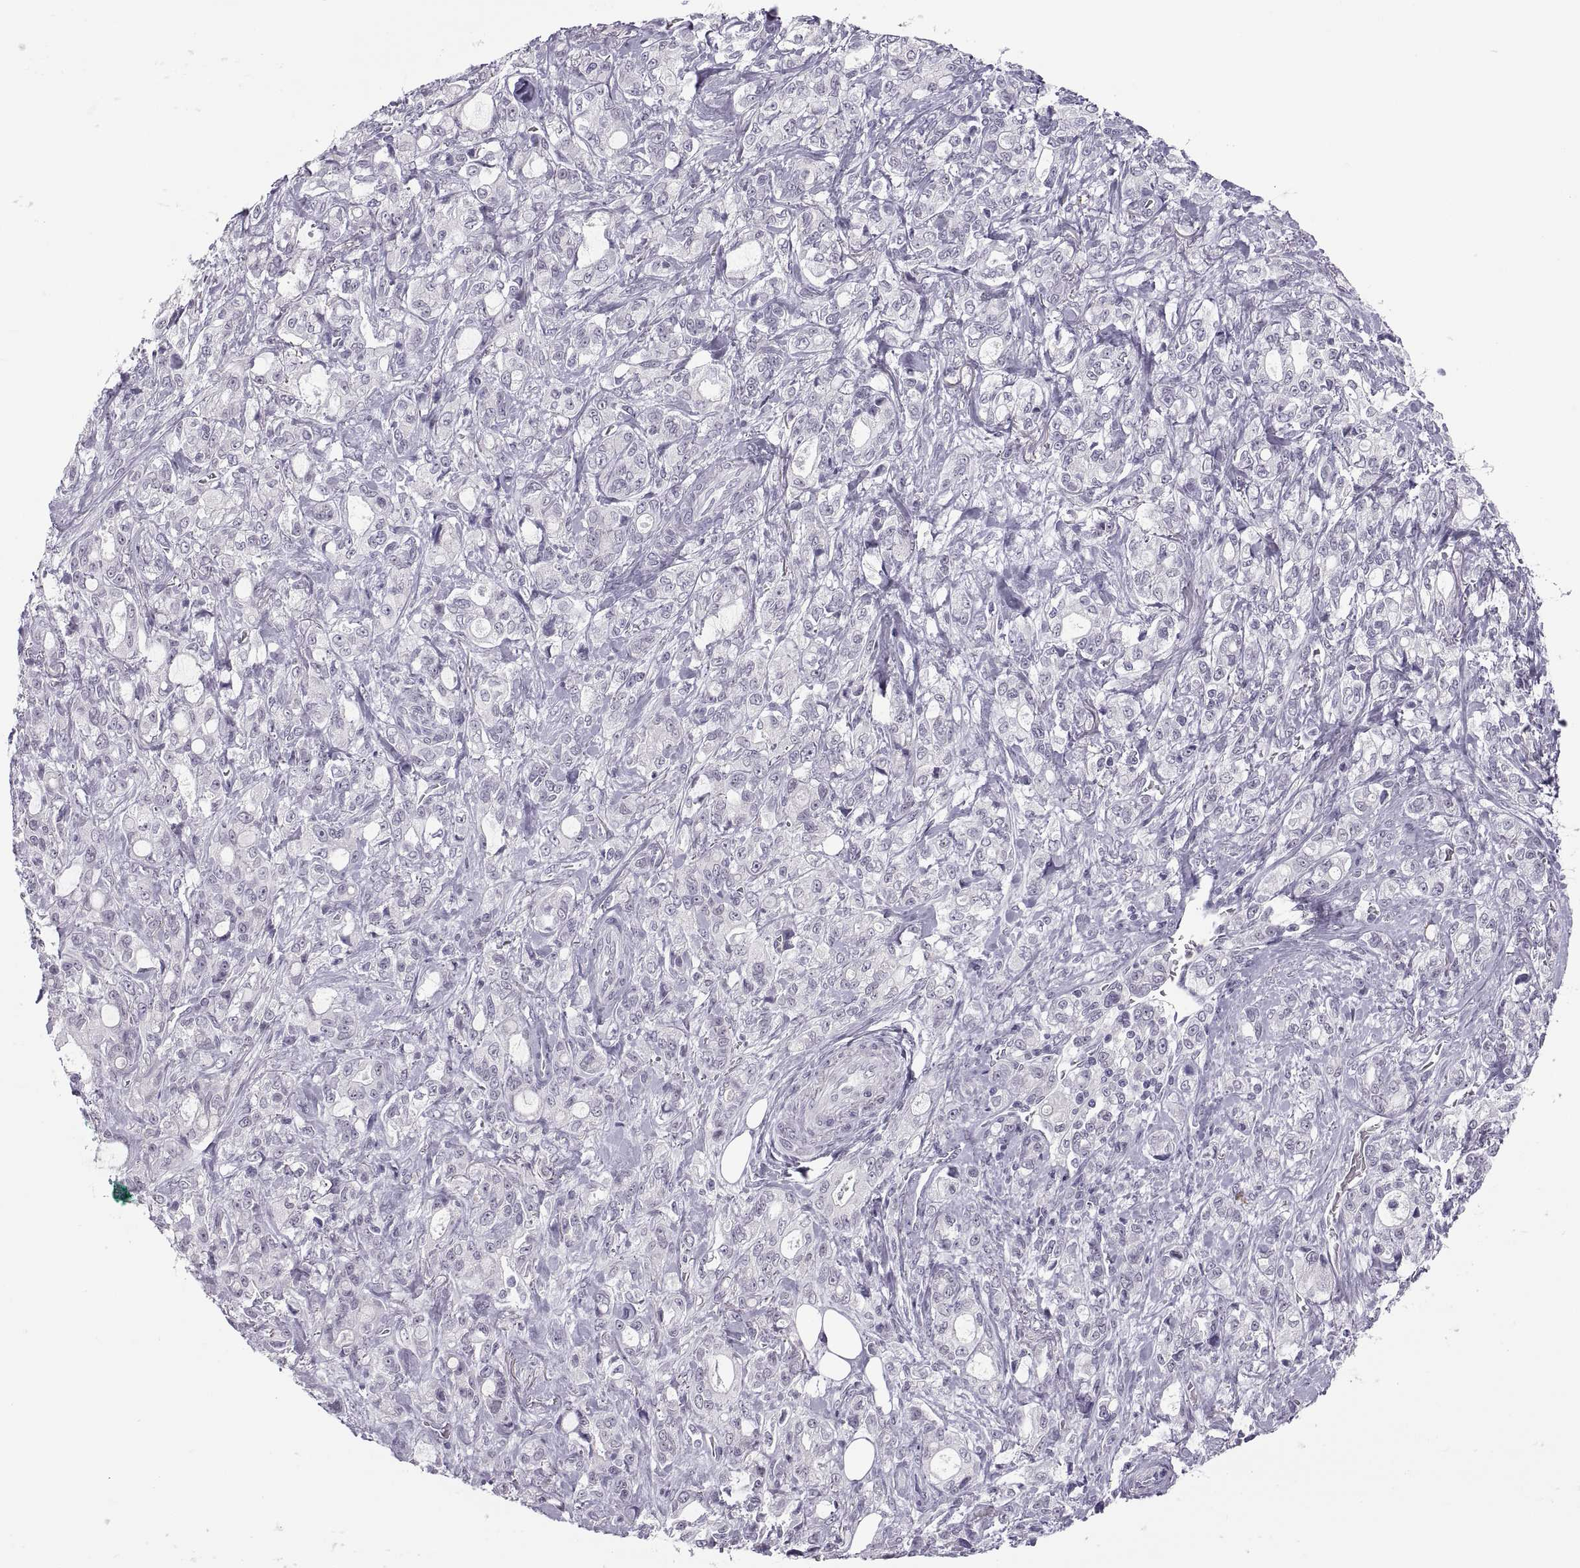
{"staining": {"intensity": "negative", "quantity": "none", "location": "none"}, "tissue": "stomach cancer", "cell_type": "Tumor cells", "image_type": "cancer", "snomed": [{"axis": "morphology", "description": "Adenocarcinoma, NOS"}, {"axis": "topography", "description": "Stomach"}], "caption": "IHC of stomach cancer (adenocarcinoma) exhibits no expression in tumor cells.", "gene": "C3orf22", "patient": {"sex": "male", "age": 63}}